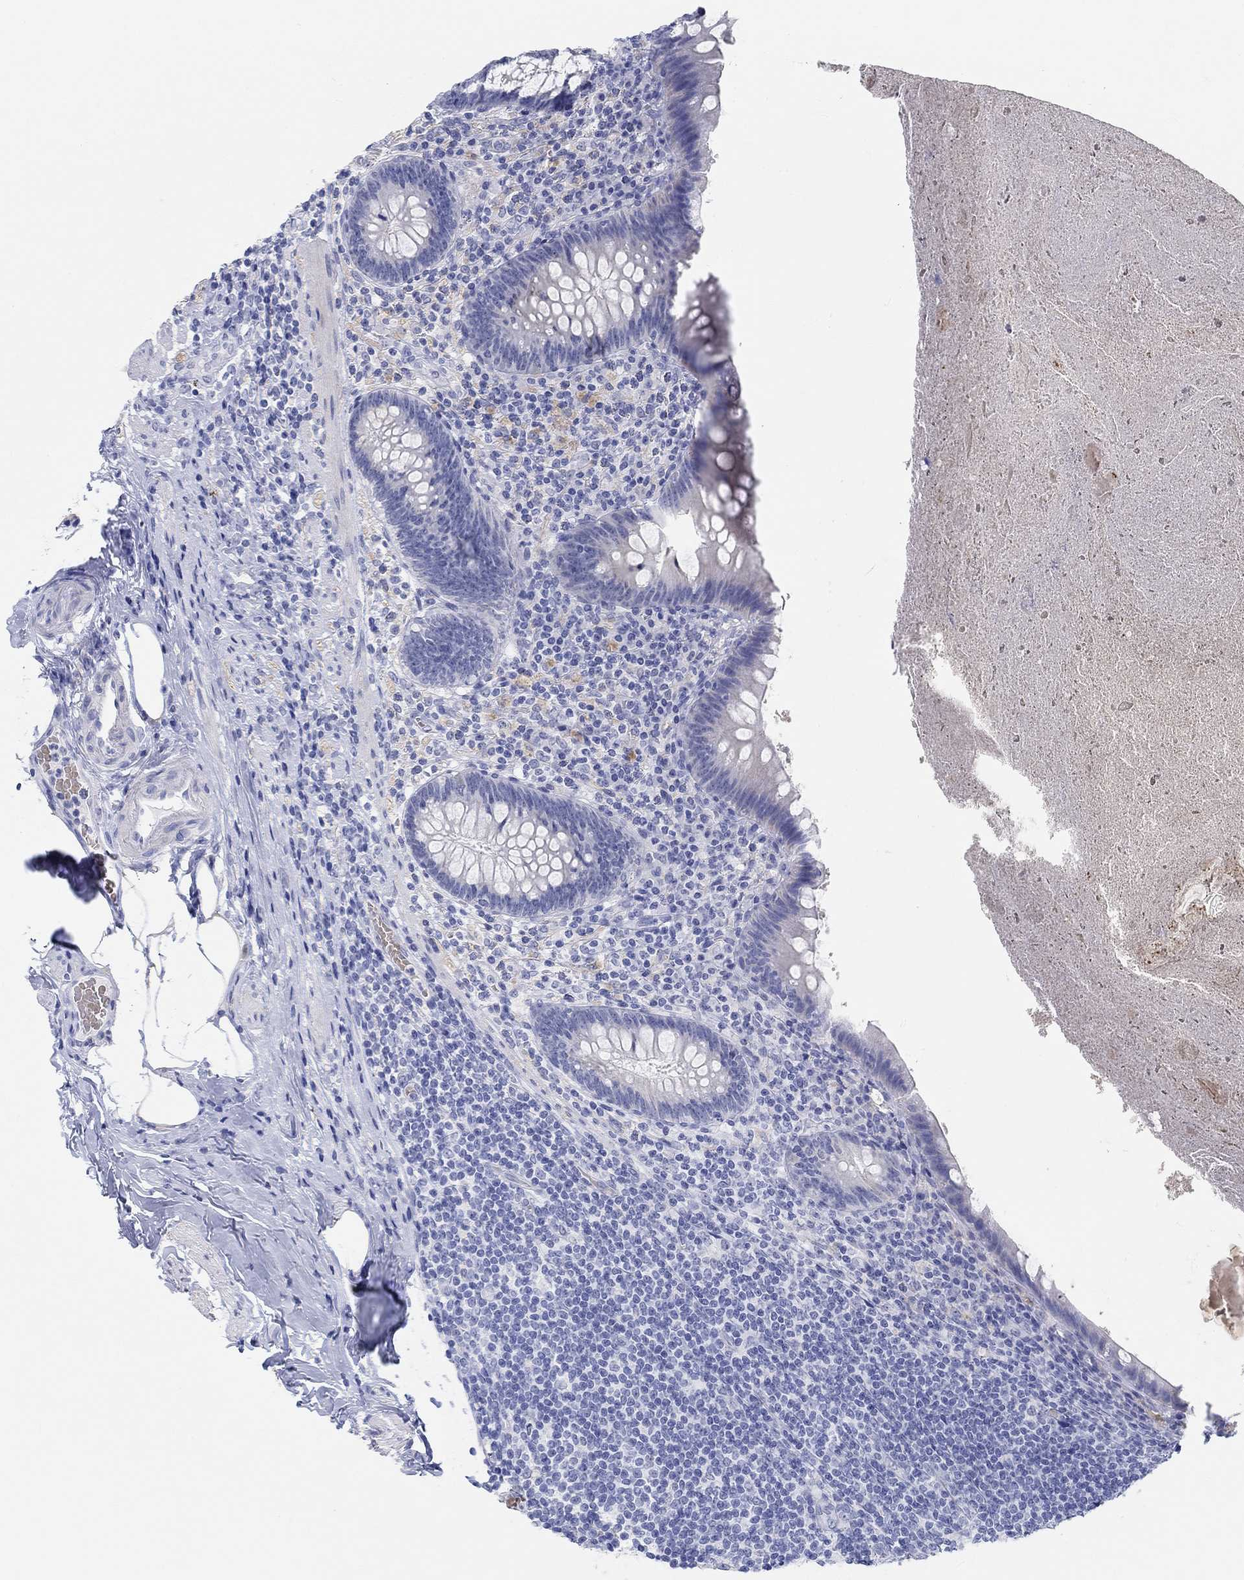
{"staining": {"intensity": "negative", "quantity": "none", "location": "none"}, "tissue": "appendix", "cell_type": "Glandular cells", "image_type": "normal", "snomed": [{"axis": "morphology", "description": "Normal tissue, NOS"}, {"axis": "topography", "description": "Appendix"}], "caption": "Immunohistochemical staining of normal appendix shows no significant positivity in glandular cells. (DAB IHC, high magnification).", "gene": "GRIA3", "patient": {"sex": "male", "age": 47}}